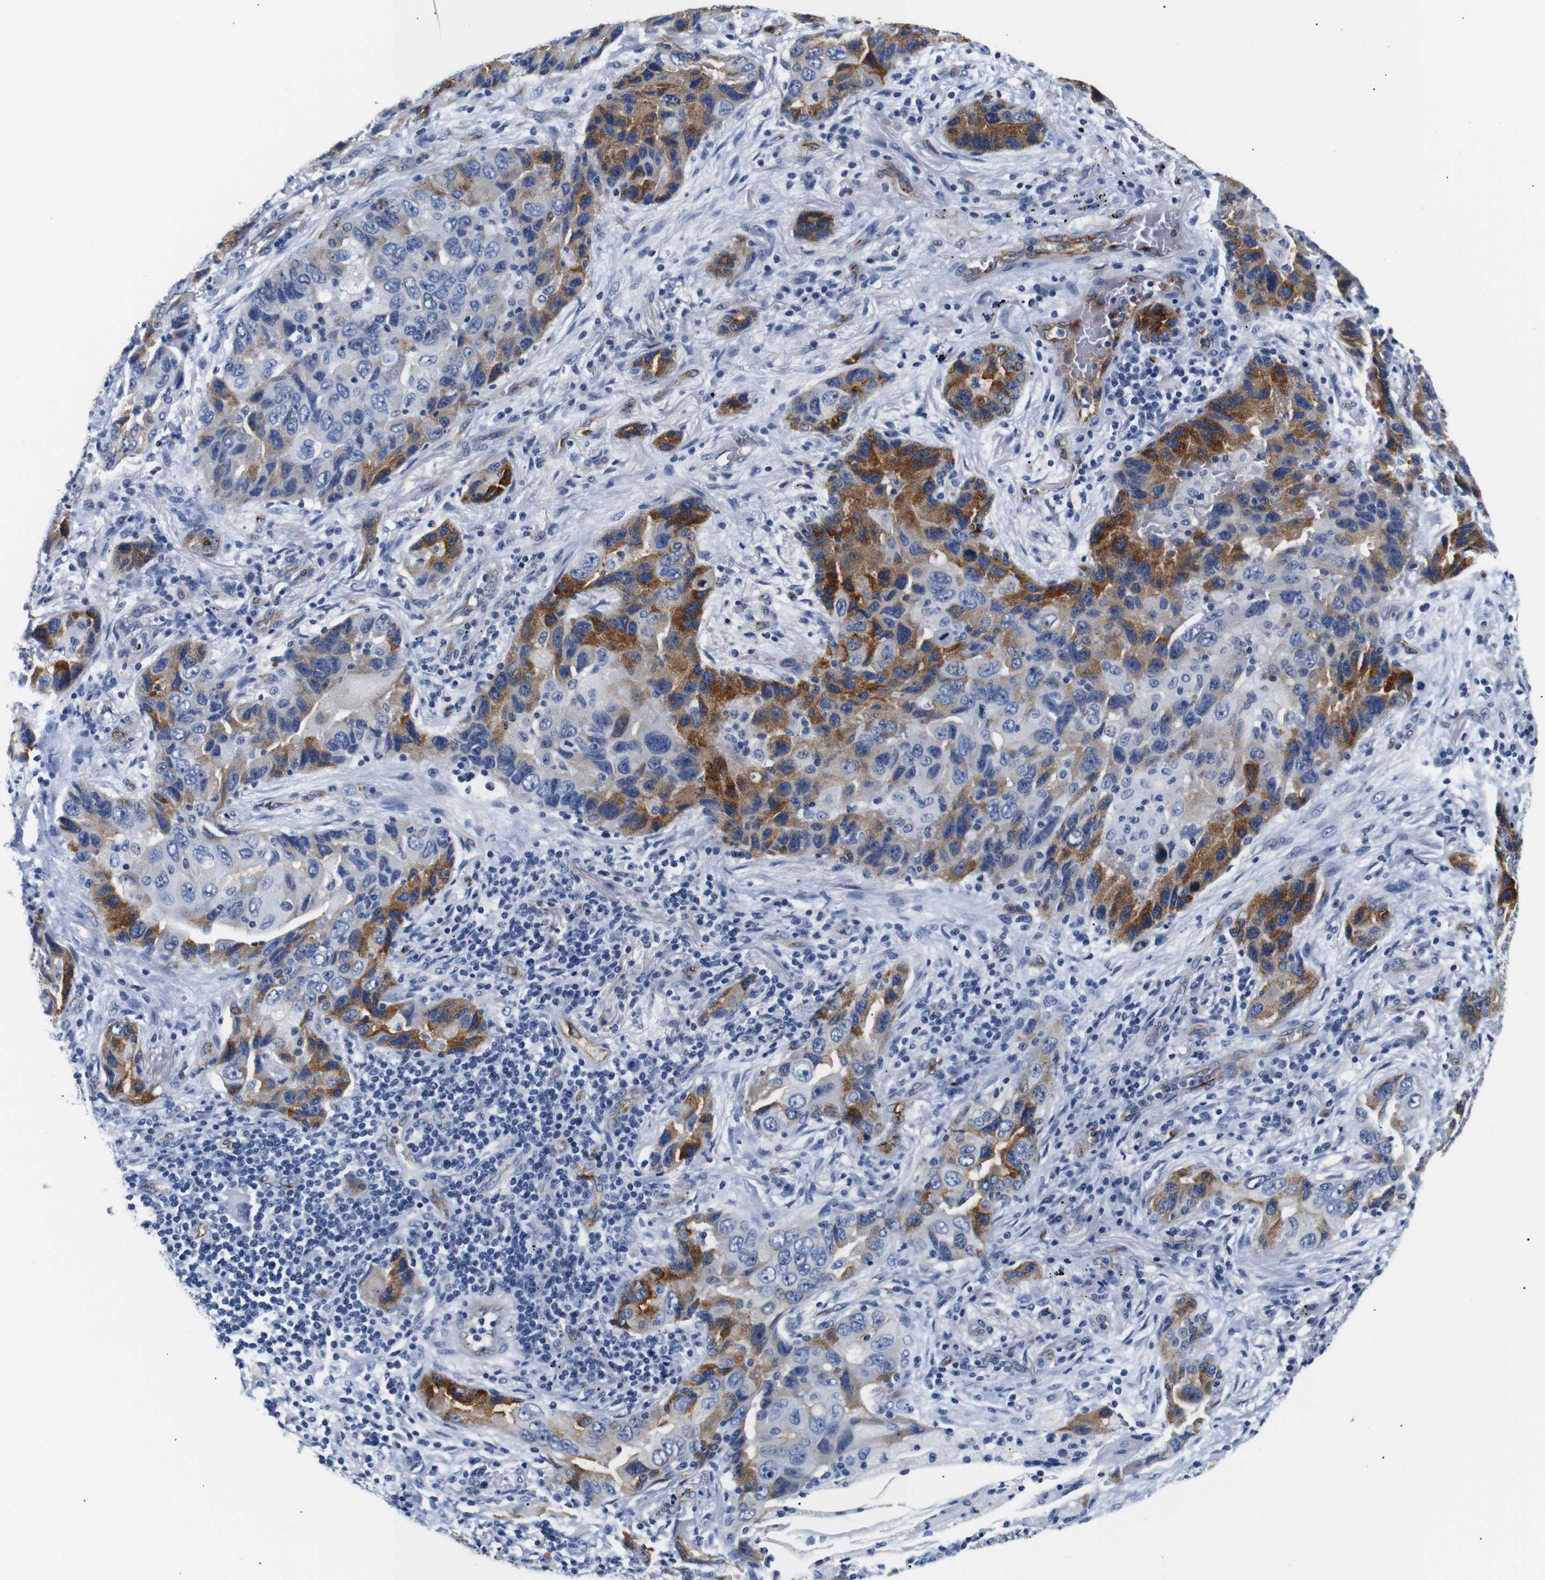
{"staining": {"intensity": "moderate", "quantity": "25%-75%", "location": "cytoplasmic/membranous"}, "tissue": "lung cancer", "cell_type": "Tumor cells", "image_type": "cancer", "snomed": [{"axis": "morphology", "description": "Adenocarcinoma, NOS"}, {"axis": "topography", "description": "Lung"}], "caption": "Immunohistochemical staining of human lung cancer (adenocarcinoma) exhibits medium levels of moderate cytoplasmic/membranous protein expression in approximately 25%-75% of tumor cells.", "gene": "MUC4", "patient": {"sex": "female", "age": 65}}